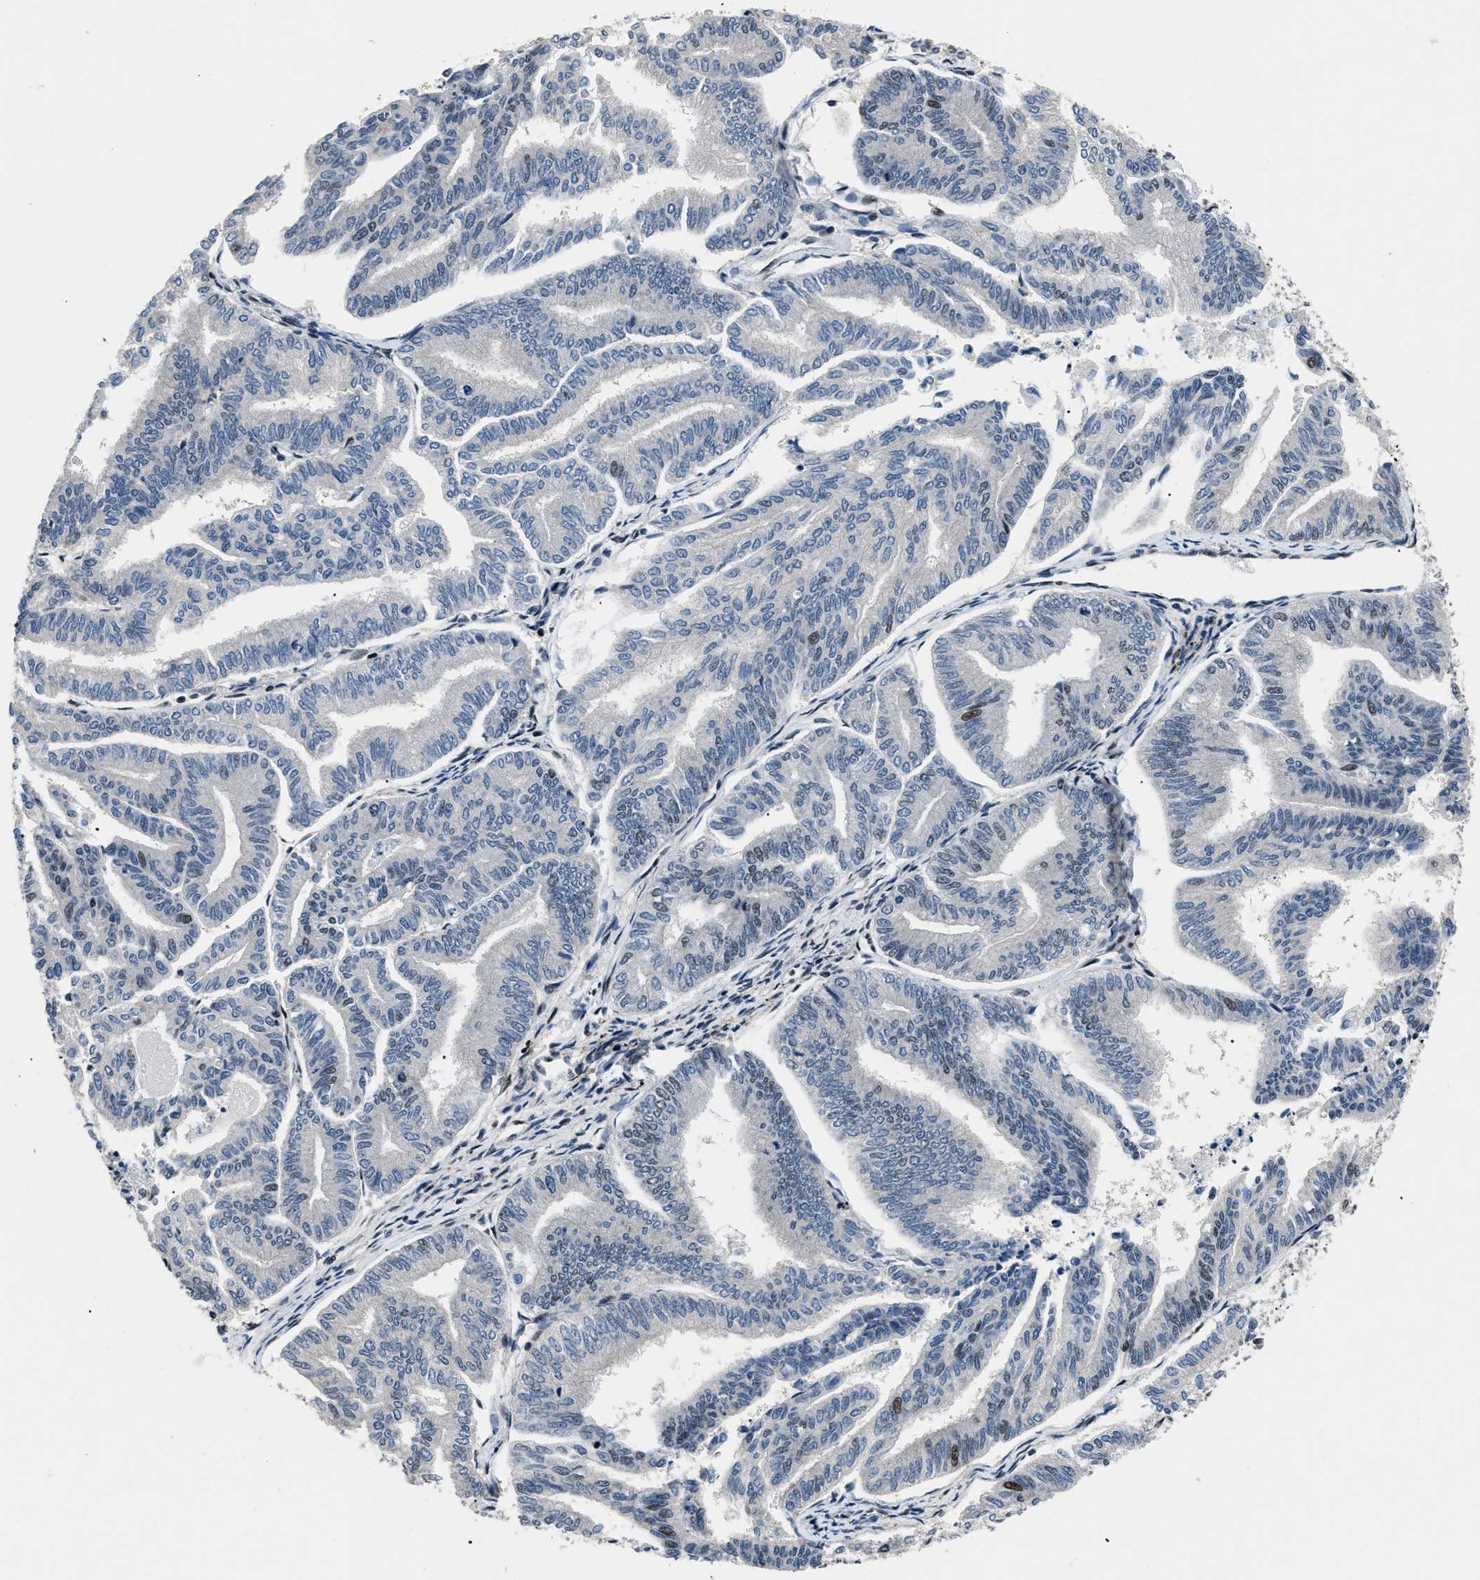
{"staining": {"intensity": "moderate", "quantity": "<25%", "location": "nuclear"}, "tissue": "endometrial cancer", "cell_type": "Tumor cells", "image_type": "cancer", "snomed": [{"axis": "morphology", "description": "Adenocarcinoma, NOS"}, {"axis": "topography", "description": "Endometrium"}], "caption": "A brown stain highlights moderate nuclear positivity of a protein in human endometrial cancer (adenocarcinoma) tumor cells.", "gene": "SMARCB1", "patient": {"sex": "female", "age": 79}}